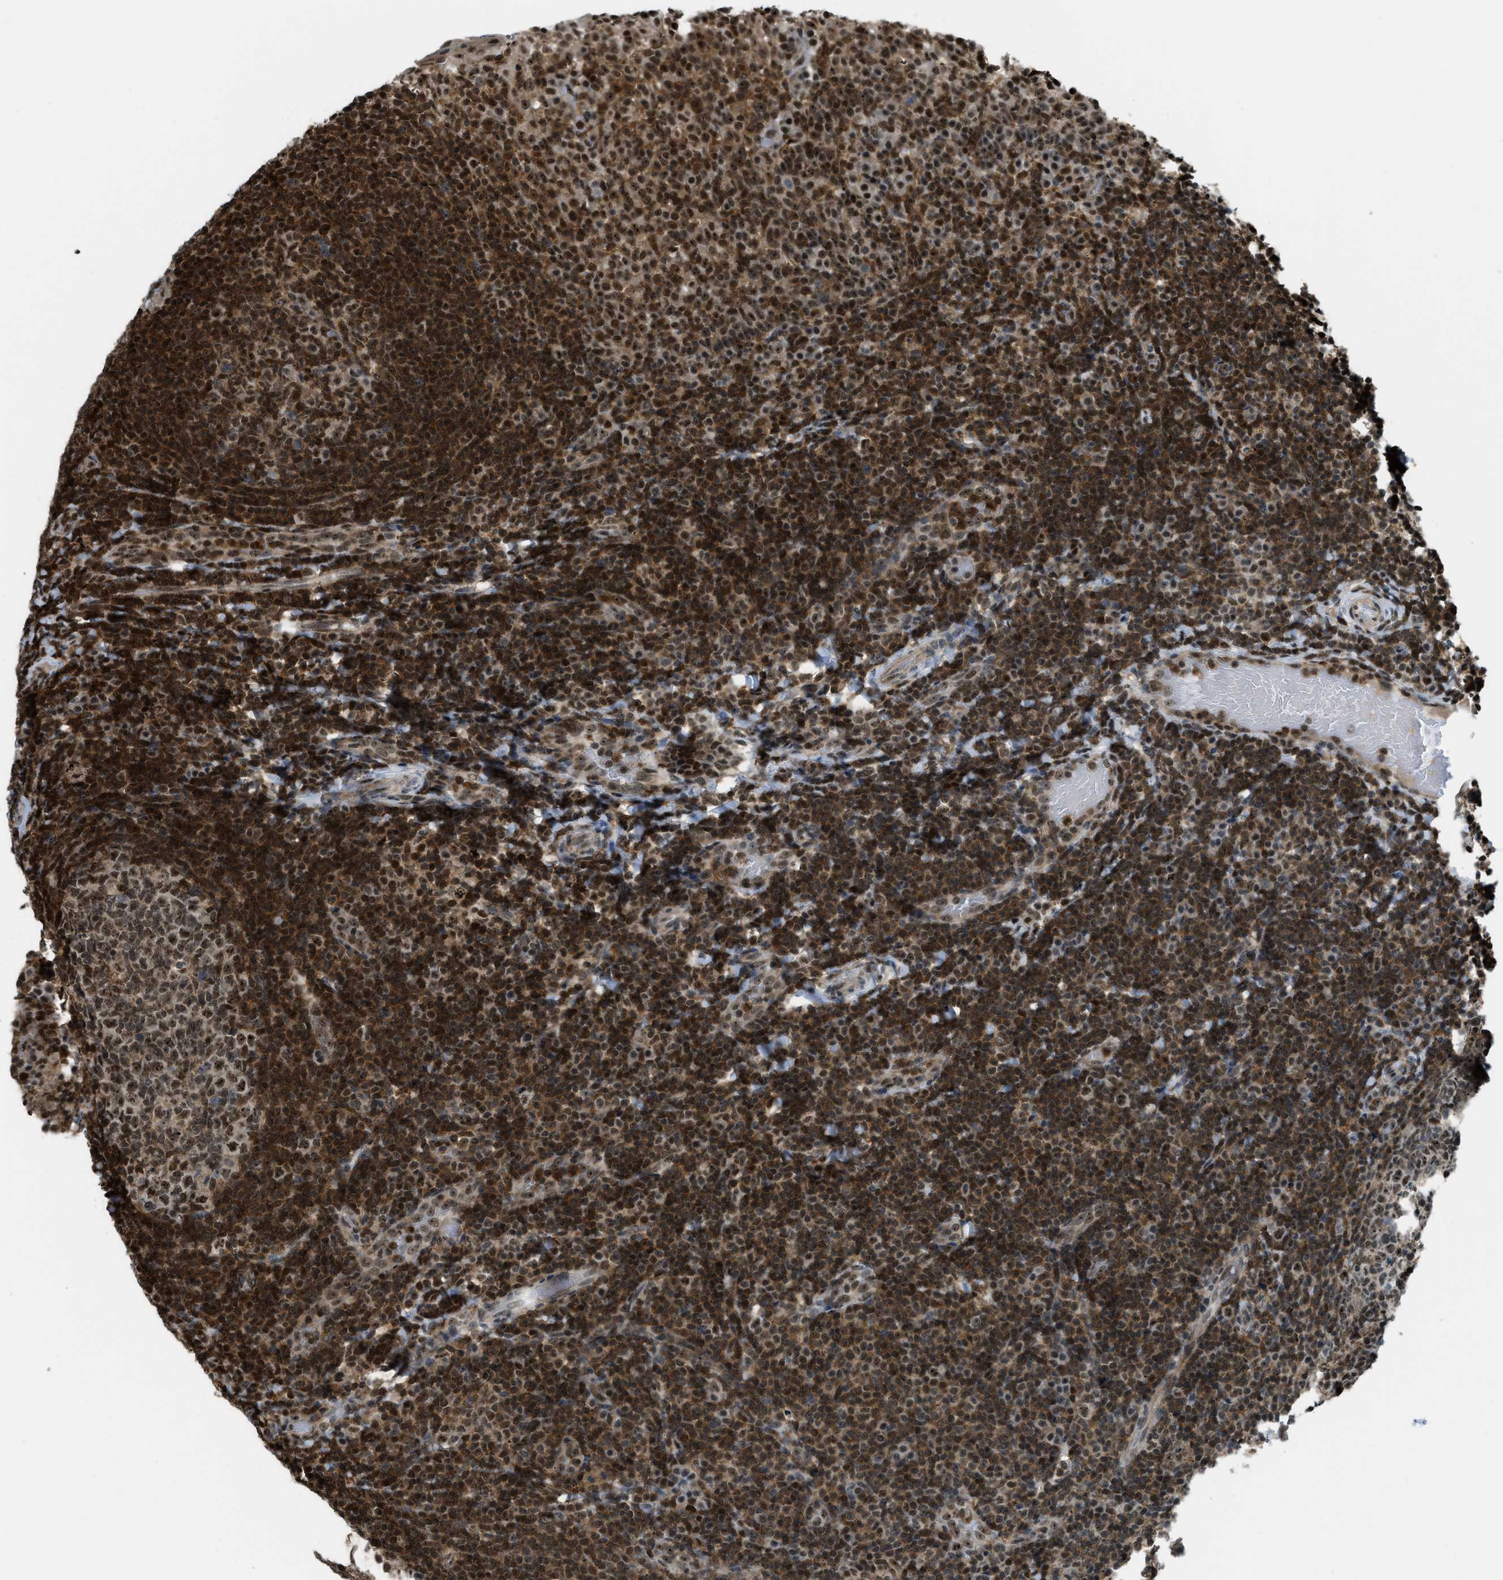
{"staining": {"intensity": "strong", "quantity": ">75%", "location": "nuclear"}, "tissue": "tonsil", "cell_type": "Germinal center cells", "image_type": "normal", "snomed": [{"axis": "morphology", "description": "Normal tissue, NOS"}, {"axis": "topography", "description": "Tonsil"}], "caption": "The histopathology image exhibits a brown stain indicating the presence of a protein in the nuclear of germinal center cells in tonsil.", "gene": "E2F1", "patient": {"sex": "female", "age": 19}}